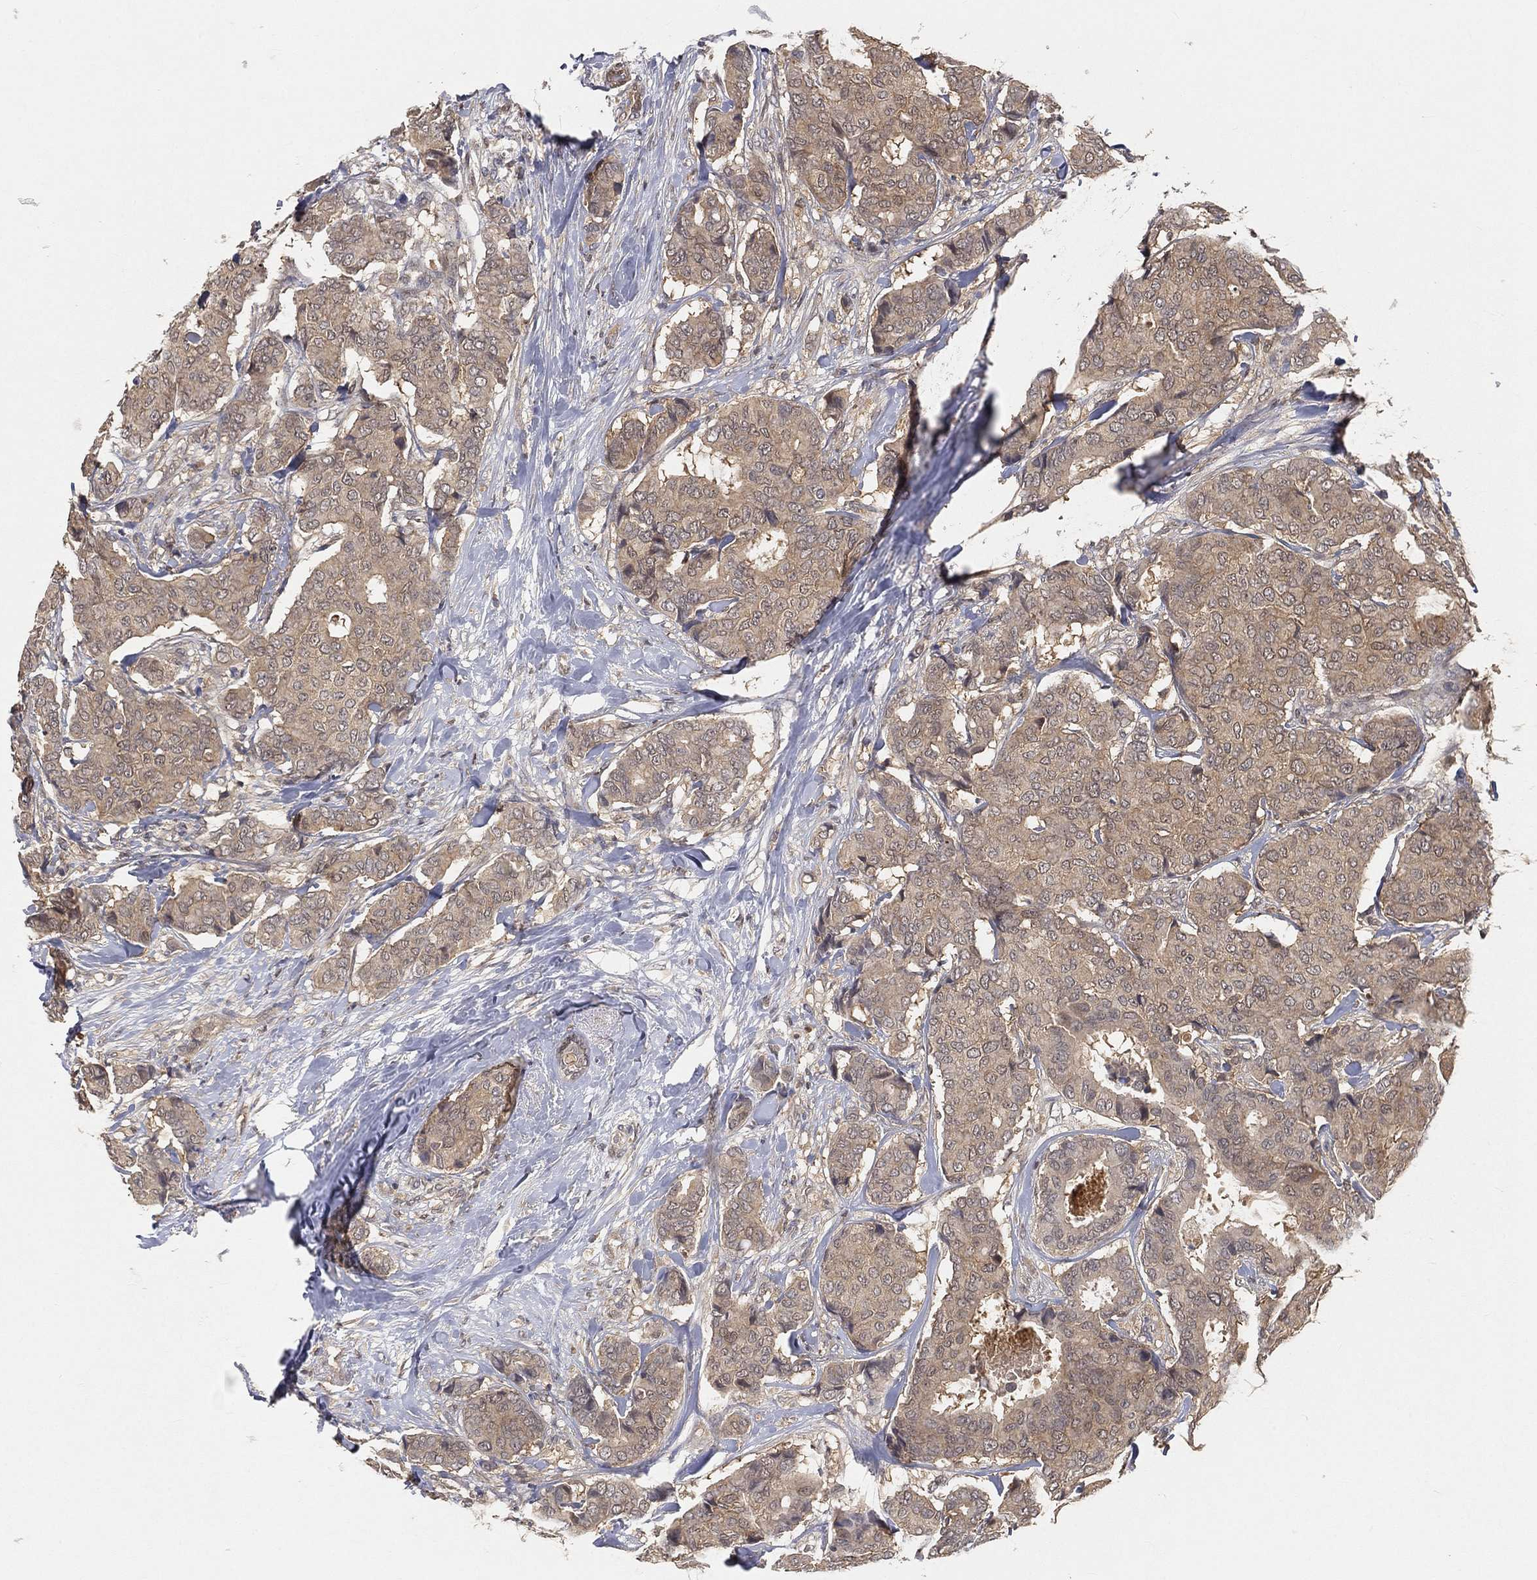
{"staining": {"intensity": "moderate", "quantity": "25%-75%", "location": "cytoplasmic/membranous"}, "tissue": "breast cancer", "cell_type": "Tumor cells", "image_type": "cancer", "snomed": [{"axis": "morphology", "description": "Duct carcinoma"}, {"axis": "topography", "description": "Breast"}], "caption": "Breast cancer was stained to show a protein in brown. There is medium levels of moderate cytoplasmic/membranous staining in about 25%-75% of tumor cells. (IHC, brightfield microscopy, high magnification).", "gene": "MAPK1", "patient": {"sex": "female", "age": 75}}